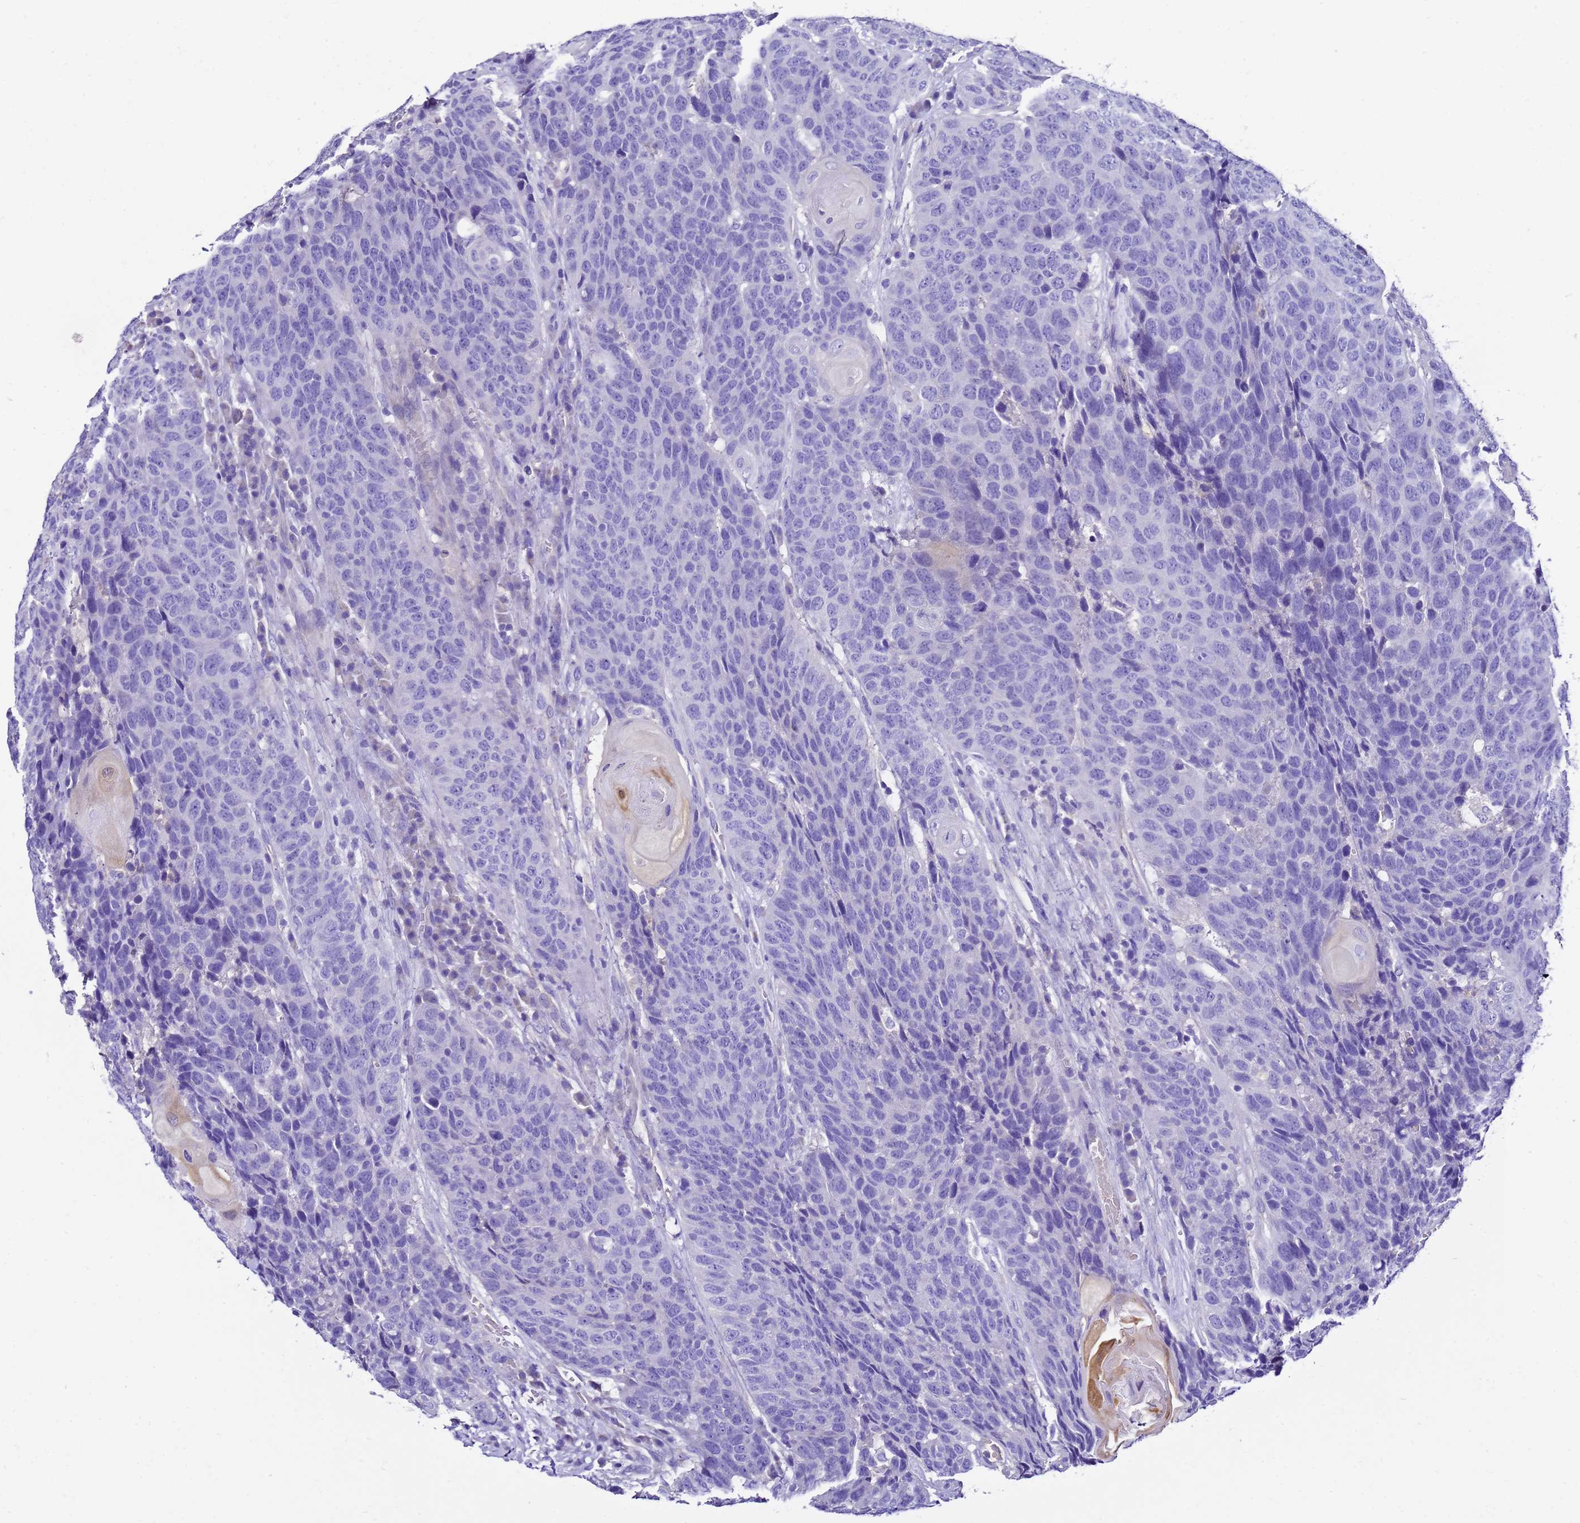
{"staining": {"intensity": "negative", "quantity": "none", "location": "none"}, "tissue": "head and neck cancer", "cell_type": "Tumor cells", "image_type": "cancer", "snomed": [{"axis": "morphology", "description": "Squamous cell carcinoma, NOS"}, {"axis": "topography", "description": "Head-Neck"}], "caption": "DAB (3,3'-diaminobenzidine) immunohistochemical staining of head and neck cancer displays no significant positivity in tumor cells. (Brightfield microscopy of DAB IHC at high magnification).", "gene": "UGT2A1", "patient": {"sex": "male", "age": 66}}